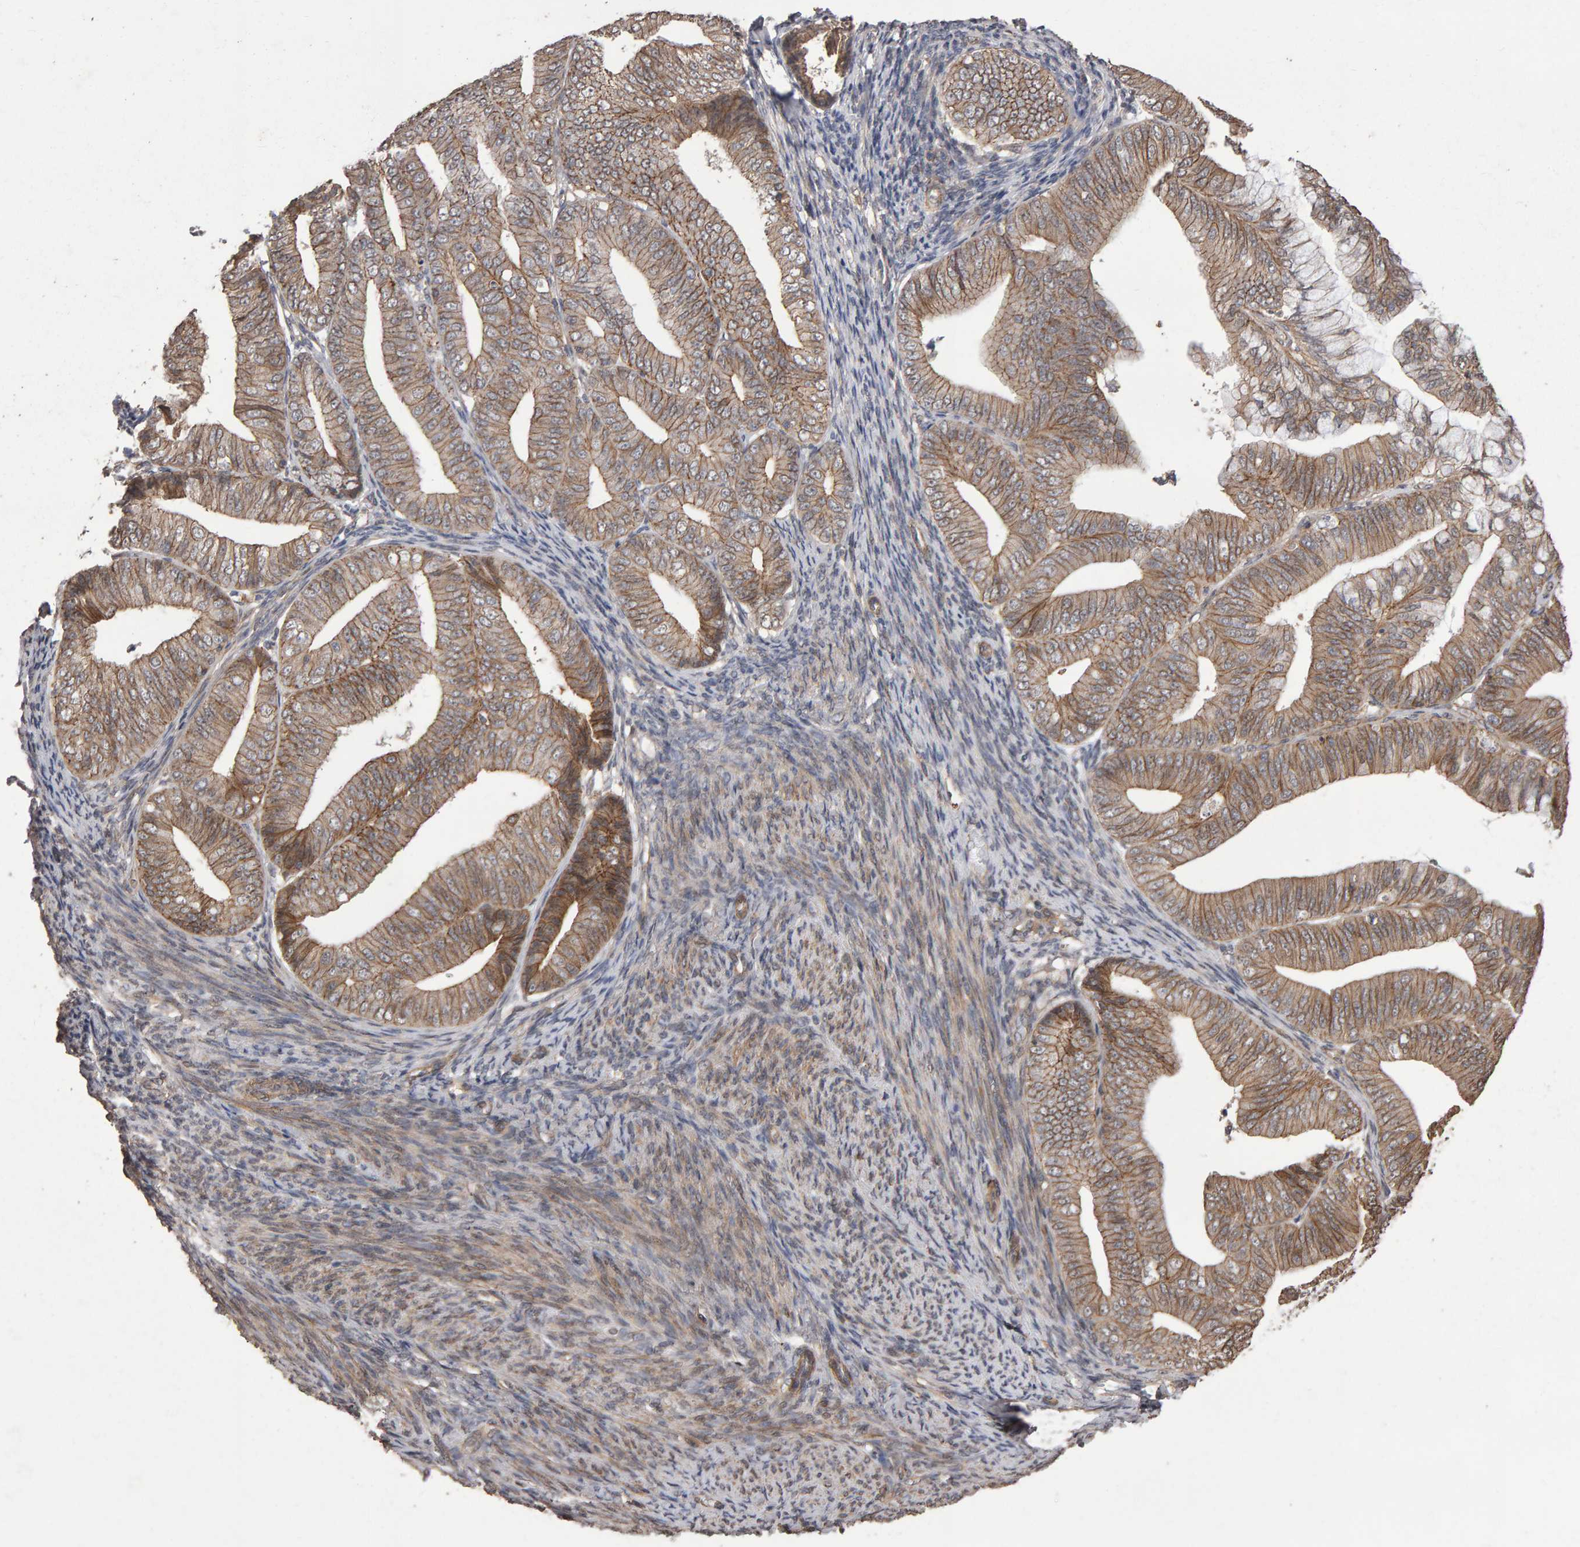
{"staining": {"intensity": "moderate", "quantity": ">75%", "location": "cytoplasmic/membranous"}, "tissue": "endometrial cancer", "cell_type": "Tumor cells", "image_type": "cancer", "snomed": [{"axis": "morphology", "description": "Adenocarcinoma, NOS"}, {"axis": "topography", "description": "Endometrium"}], "caption": "Protein analysis of endometrial cancer (adenocarcinoma) tissue displays moderate cytoplasmic/membranous staining in about >75% of tumor cells.", "gene": "SCRIB", "patient": {"sex": "female", "age": 63}}